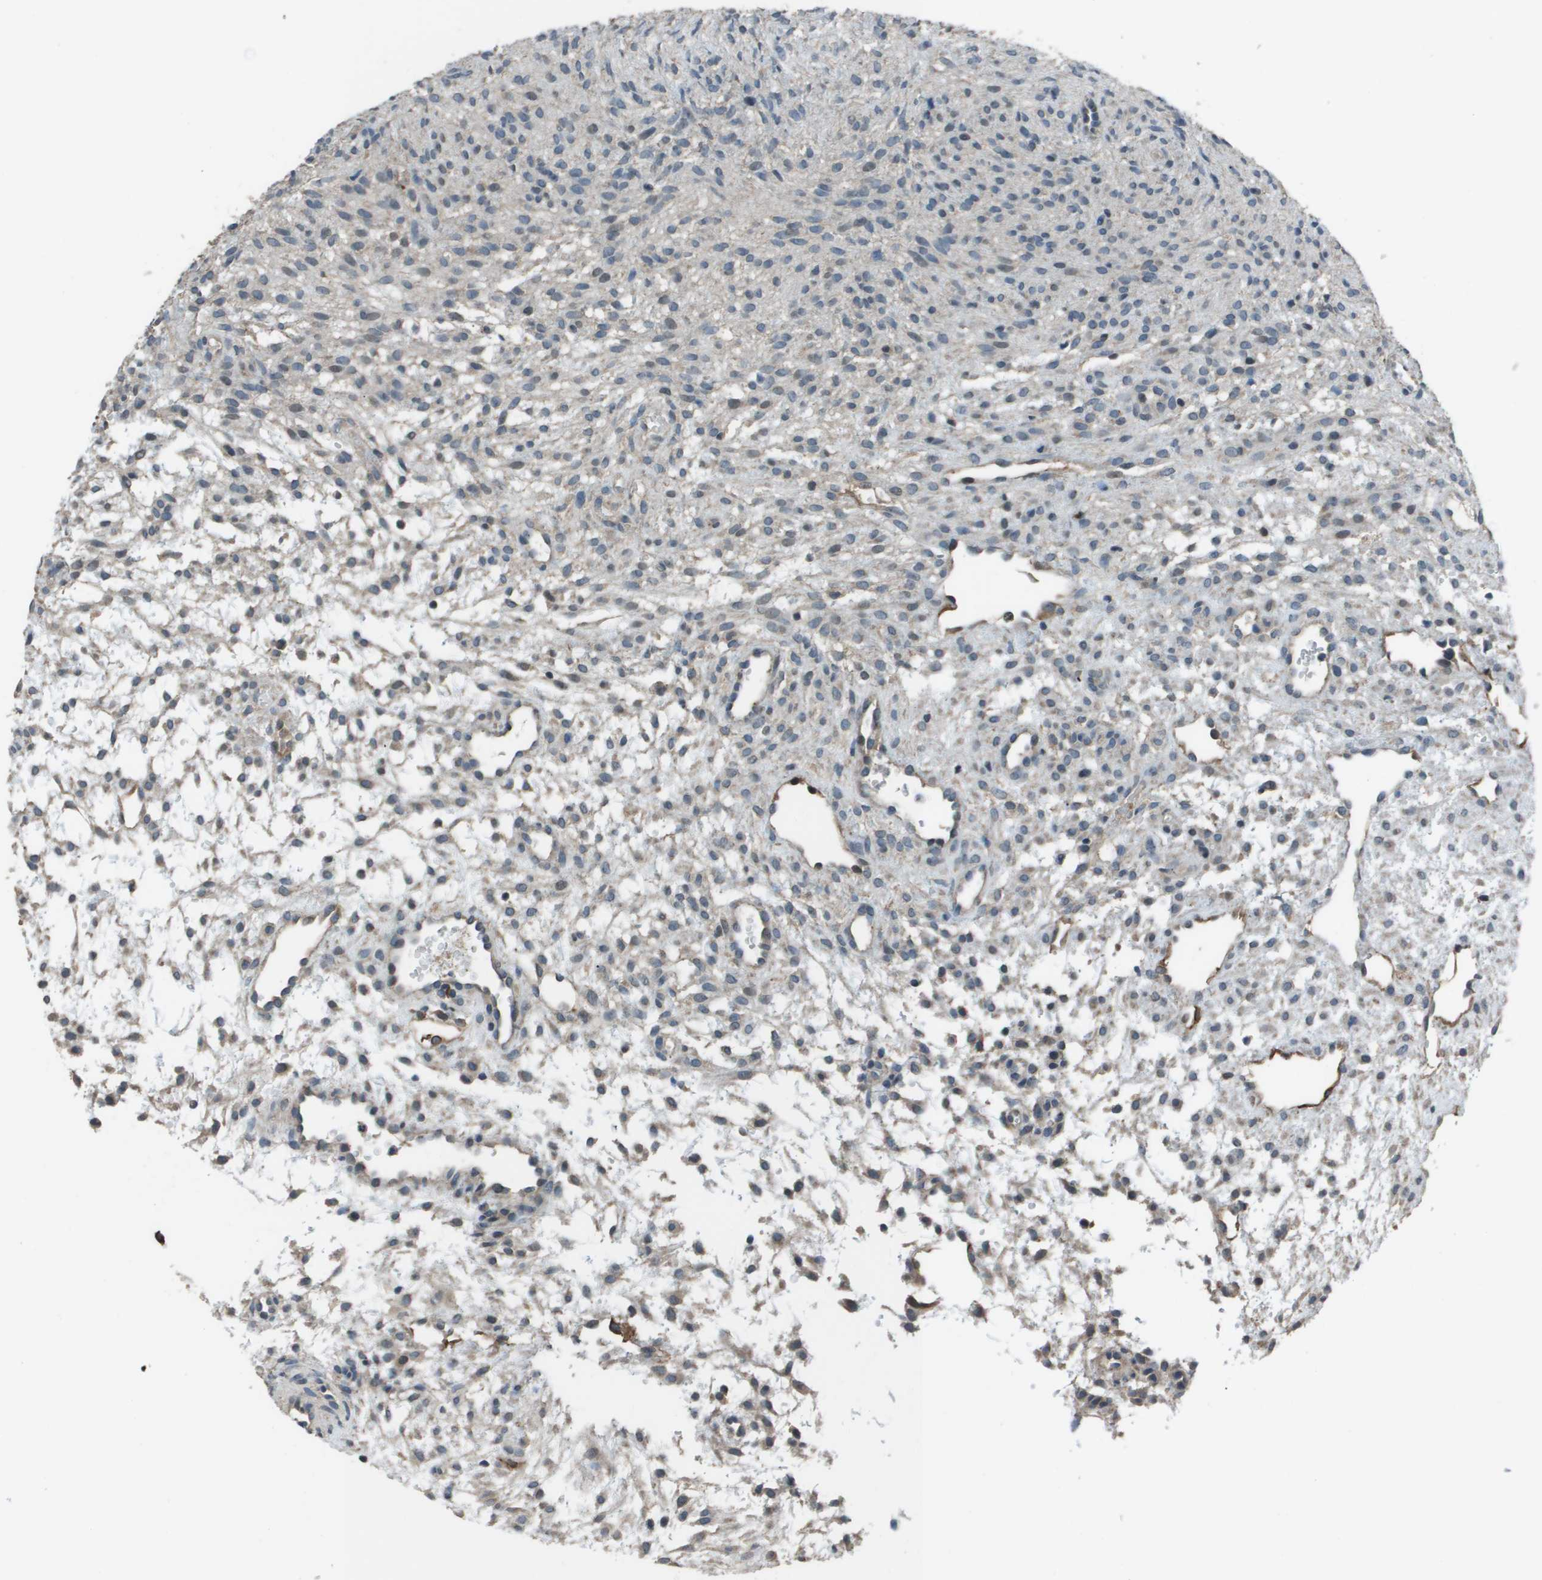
{"staining": {"intensity": "weak", "quantity": "<25%", "location": "cytoplasmic/membranous"}, "tissue": "ovary", "cell_type": "Ovarian stroma cells", "image_type": "normal", "snomed": [{"axis": "morphology", "description": "Normal tissue, NOS"}, {"axis": "morphology", "description": "Cyst, NOS"}, {"axis": "topography", "description": "Ovary"}], "caption": "This is an IHC micrograph of unremarkable ovary. There is no positivity in ovarian stroma cells.", "gene": "GOSR2", "patient": {"sex": "female", "age": 18}}